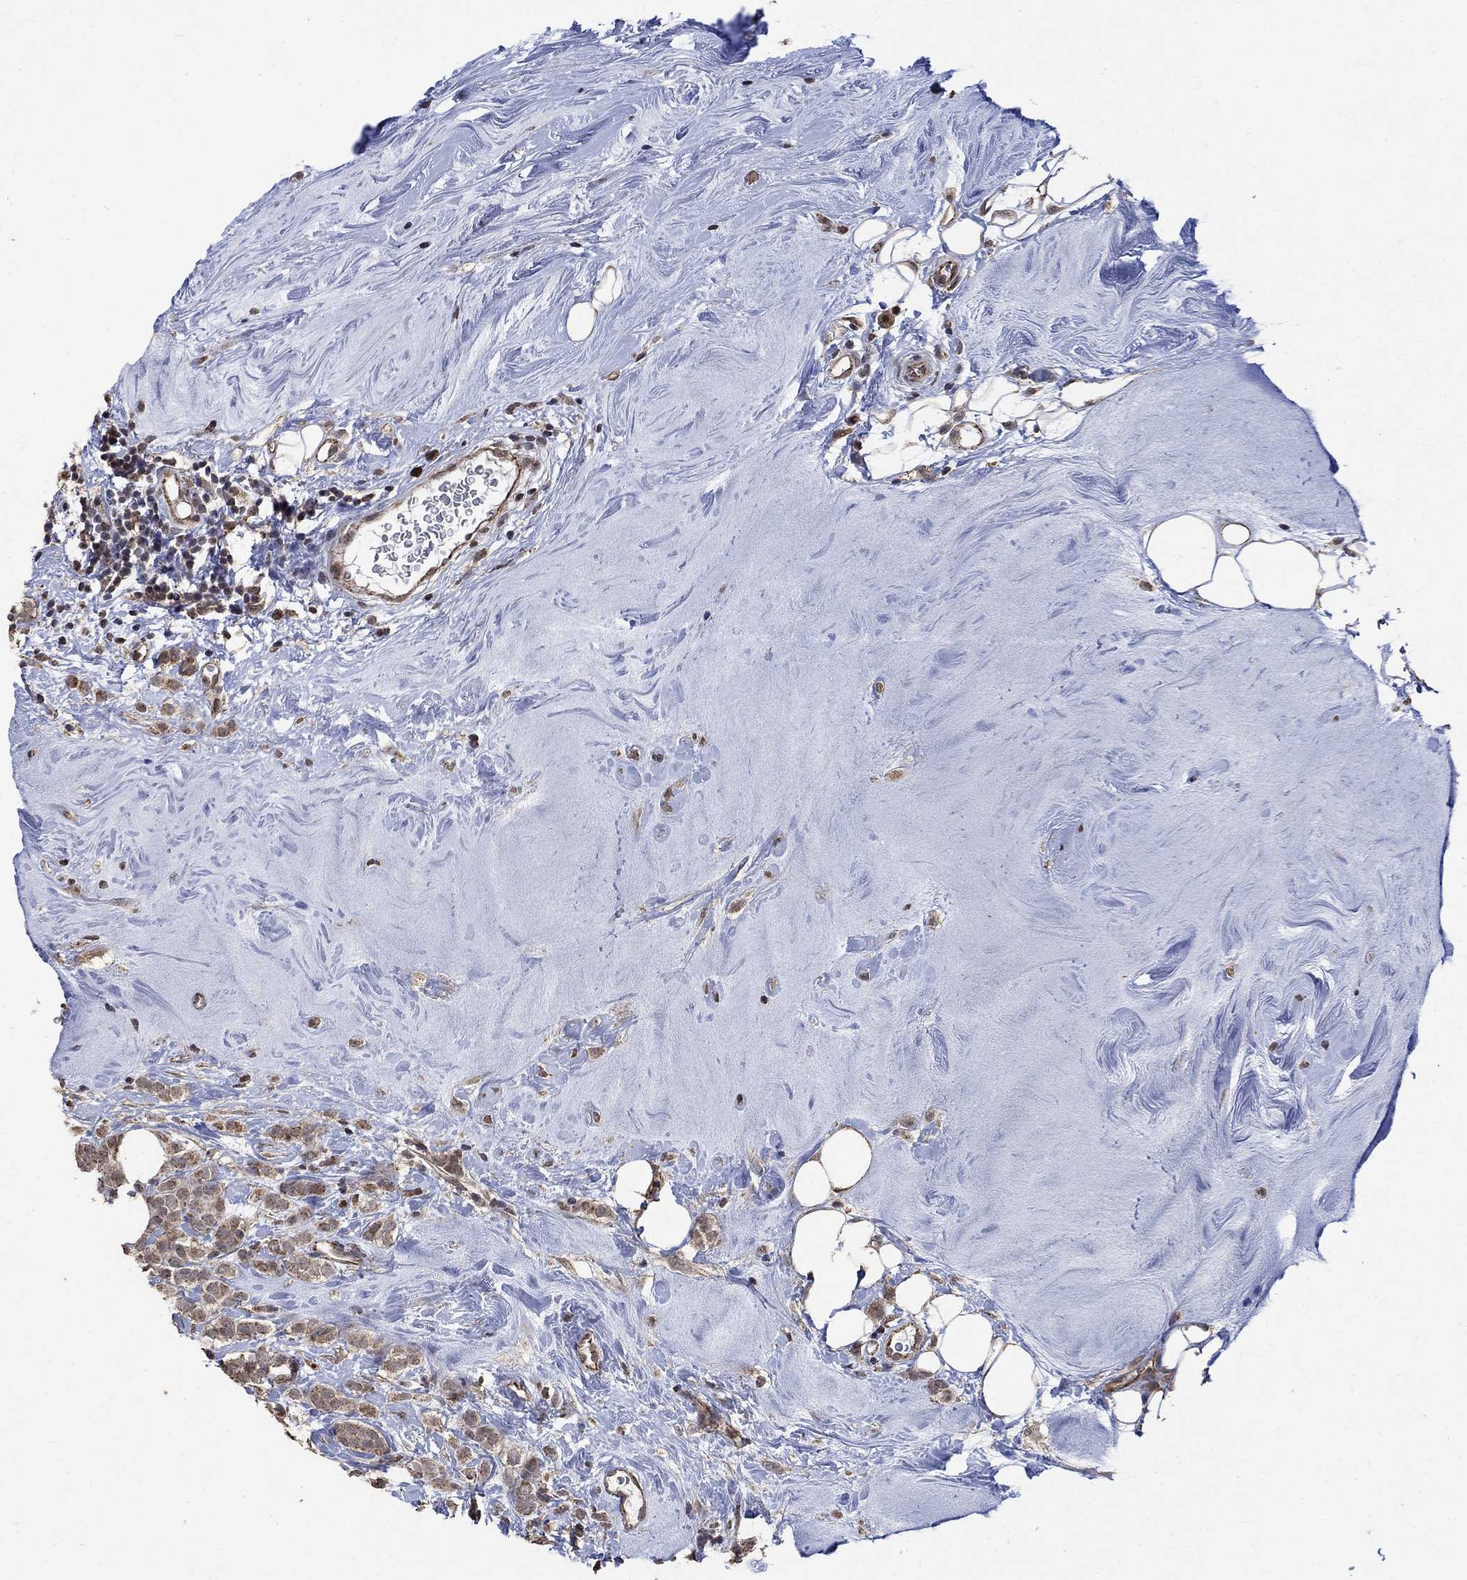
{"staining": {"intensity": "moderate", "quantity": "25%-75%", "location": "cytoplasmic/membranous,nuclear"}, "tissue": "breast cancer", "cell_type": "Tumor cells", "image_type": "cancer", "snomed": [{"axis": "morphology", "description": "Lobular carcinoma"}, {"axis": "topography", "description": "Breast"}], "caption": "A brown stain highlights moderate cytoplasmic/membranous and nuclear positivity of a protein in breast cancer tumor cells. The protein of interest is shown in brown color, while the nuclei are stained blue.", "gene": "ANKRA2", "patient": {"sex": "female", "age": 49}}